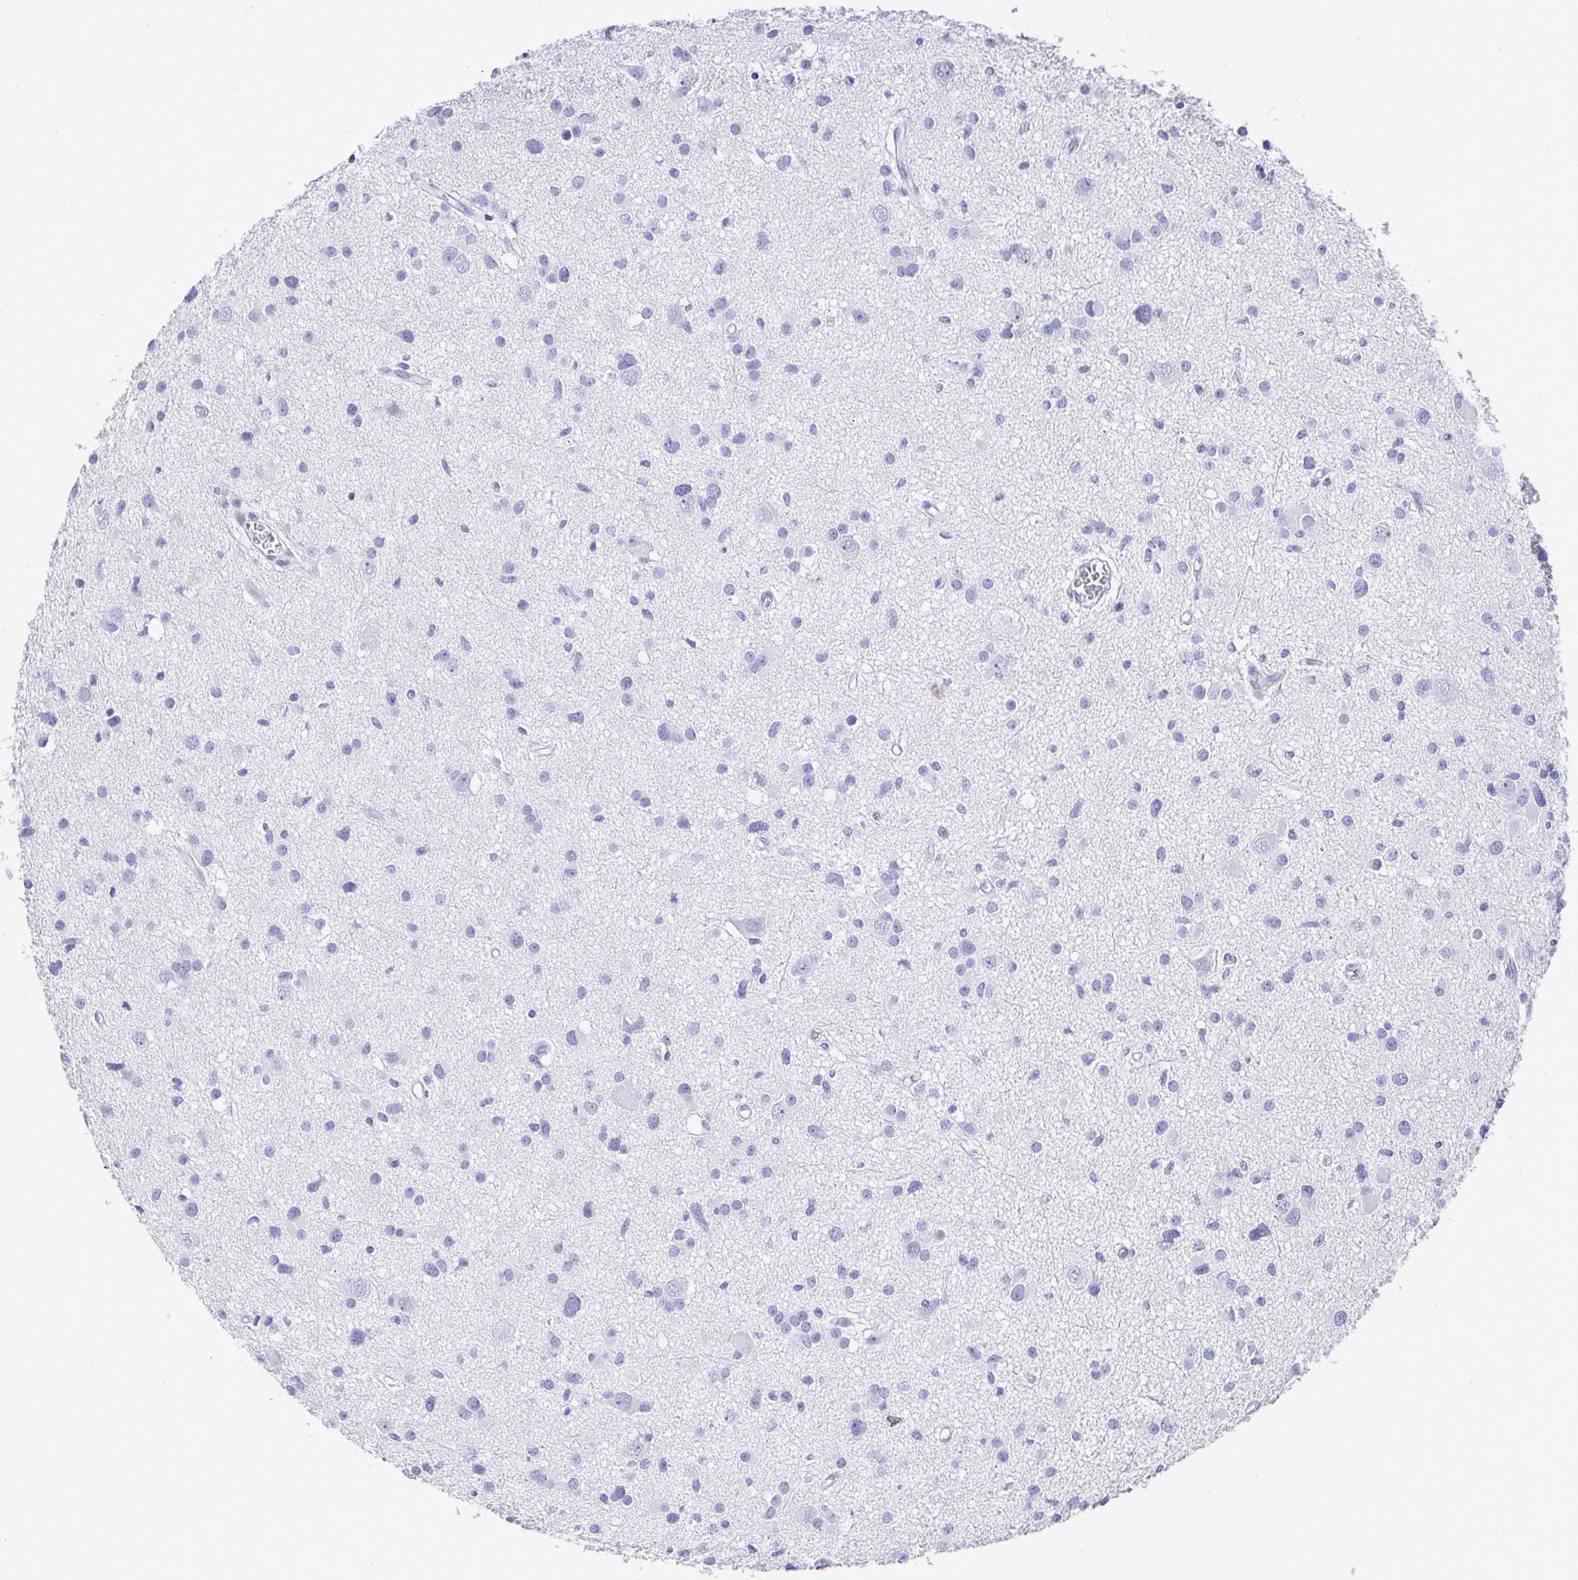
{"staining": {"intensity": "negative", "quantity": "none", "location": "none"}, "tissue": "glioma", "cell_type": "Tumor cells", "image_type": "cancer", "snomed": [{"axis": "morphology", "description": "Glioma, malignant, High grade"}, {"axis": "topography", "description": "Brain"}], "caption": "Tumor cells are negative for brown protein staining in glioma. Nuclei are stained in blue.", "gene": "CCDC62", "patient": {"sex": "male", "age": 54}}